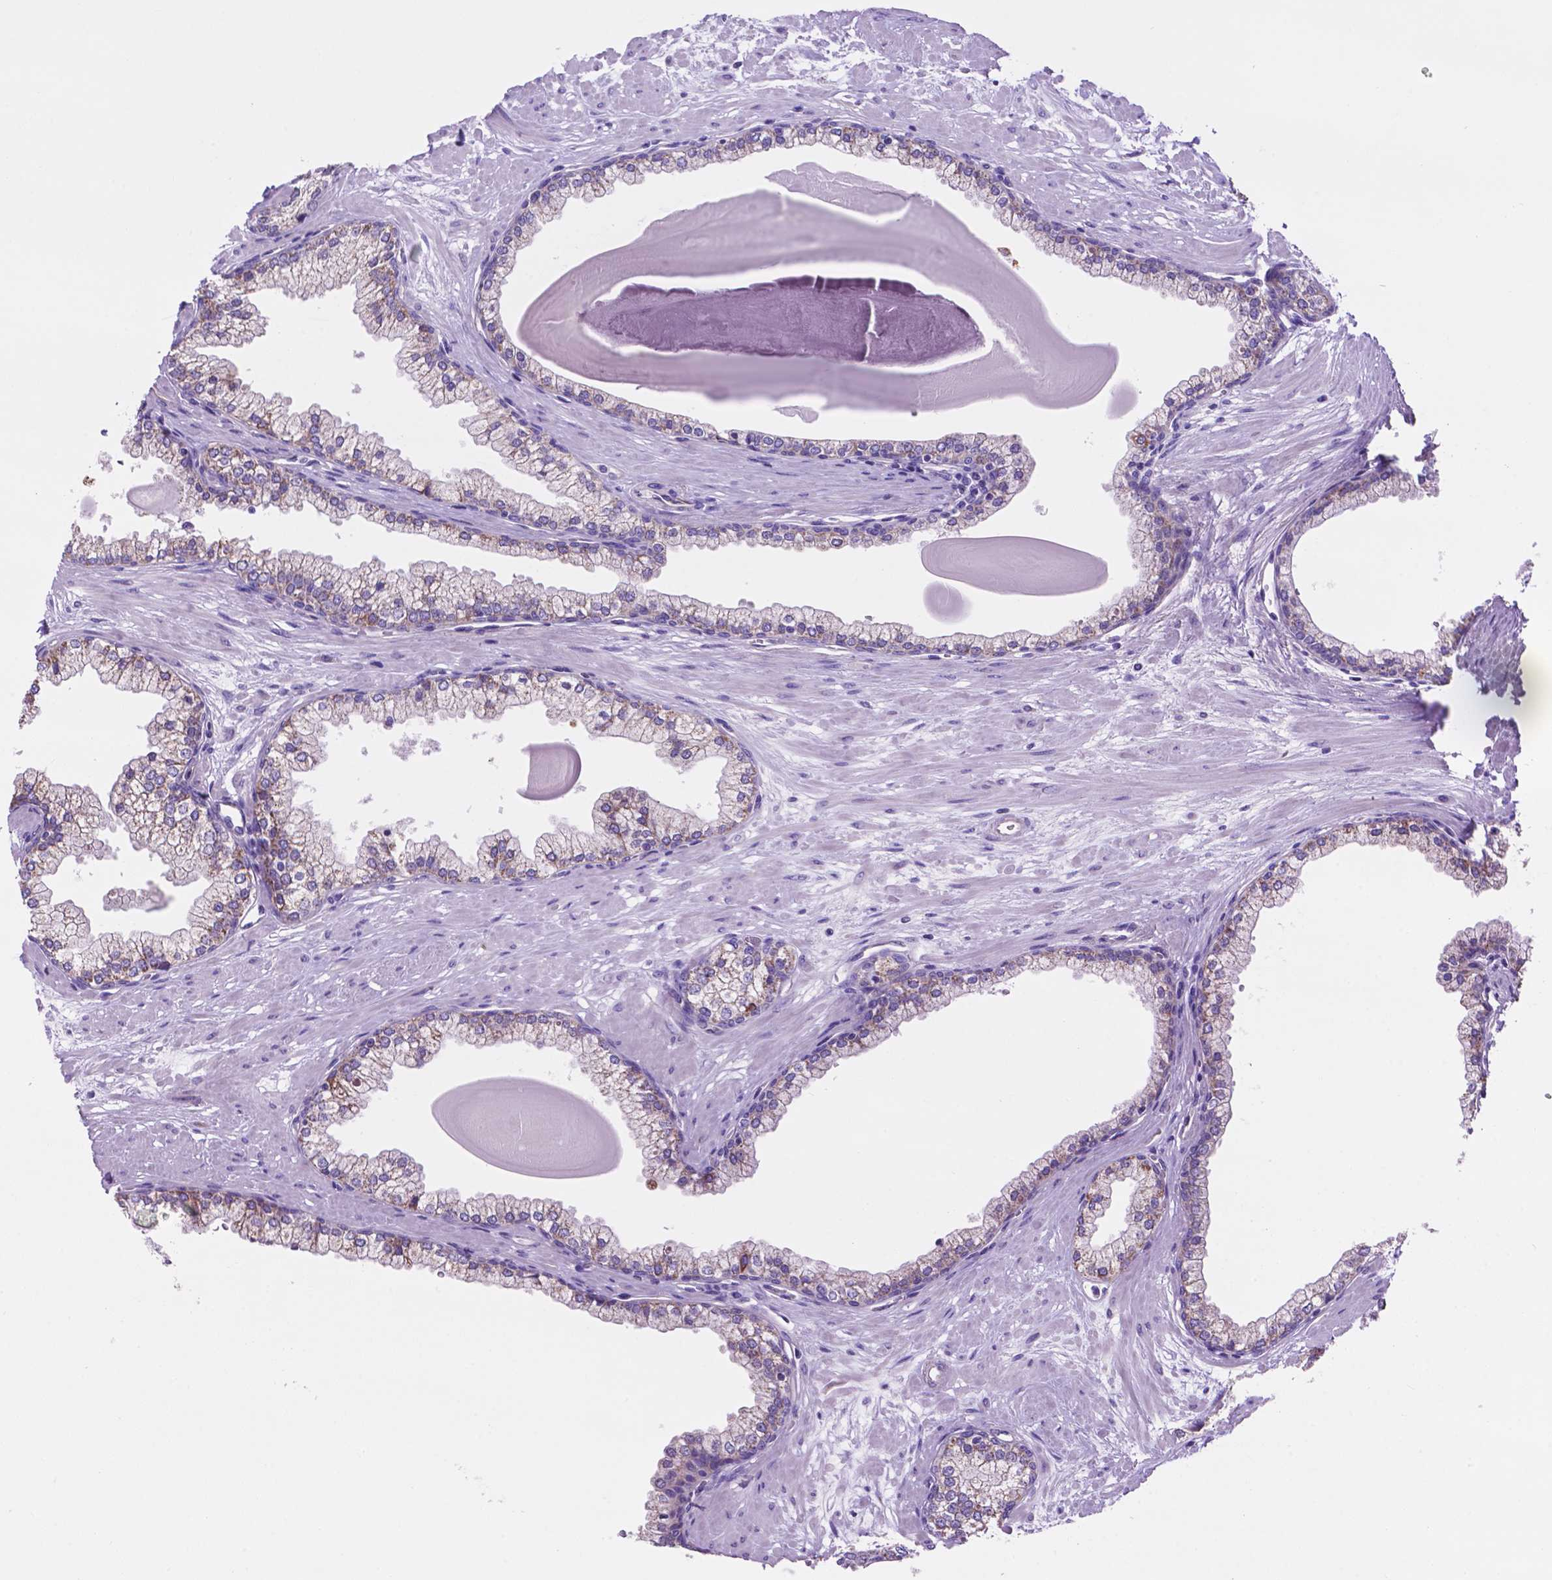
{"staining": {"intensity": "weak", "quantity": "<25%", "location": "cytoplasmic/membranous"}, "tissue": "prostate", "cell_type": "Glandular cells", "image_type": "normal", "snomed": [{"axis": "morphology", "description": "Normal tissue, NOS"}, {"axis": "topography", "description": "Prostate"}, {"axis": "topography", "description": "Peripheral nerve tissue"}], "caption": "This is an immunohistochemistry (IHC) photomicrograph of benign human prostate. There is no expression in glandular cells.", "gene": "TMEM121B", "patient": {"sex": "male", "age": 61}}